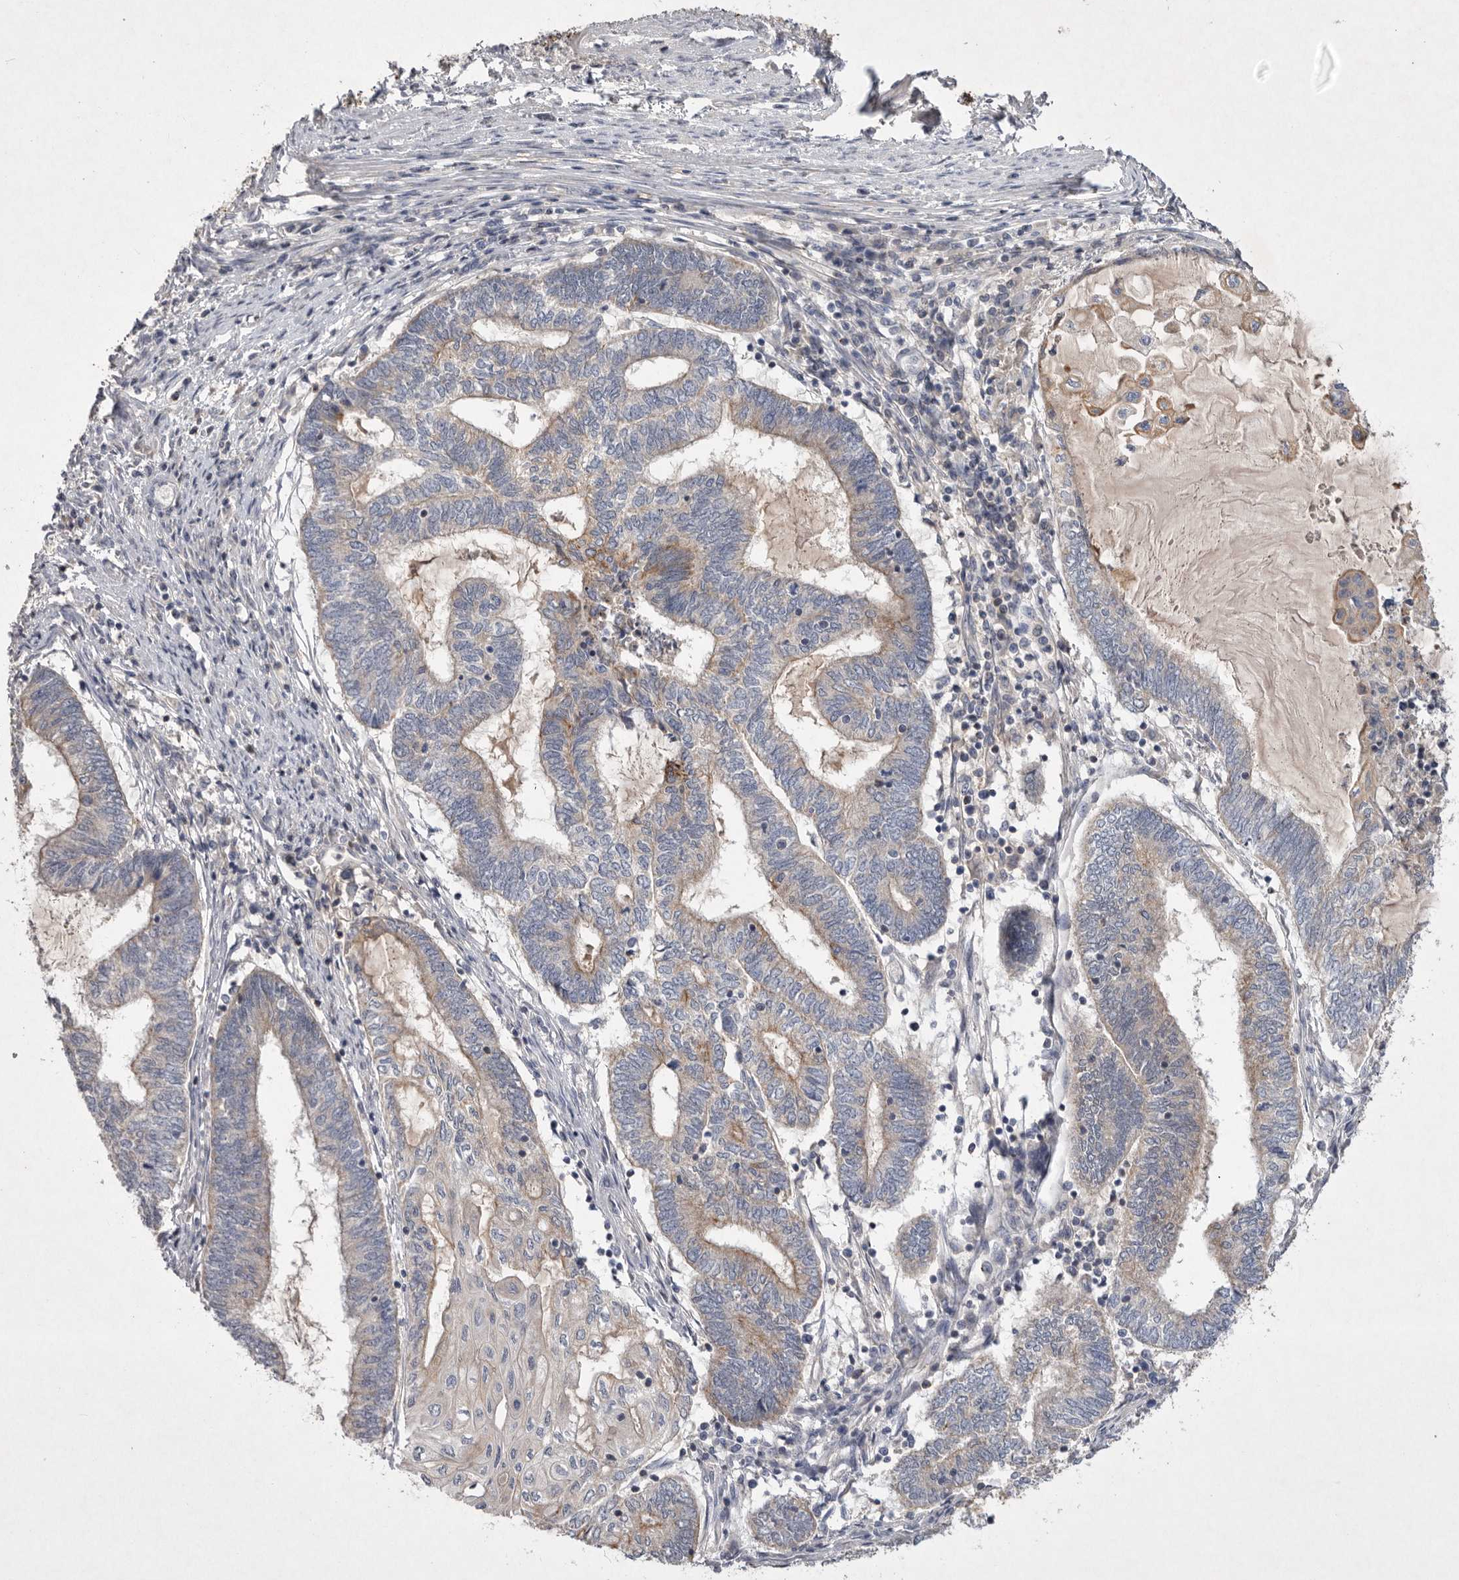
{"staining": {"intensity": "weak", "quantity": "<25%", "location": "cytoplasmic/membranous"}, "tissue": "endometrial cancer", "cell_type": "Tumor cells", "image_type": "cancer", "snomed": [{"axis": "morphology", "description": "Adenocarcinoma, NOS"}, {"axis": "topography", "description": "Uterus"}, {"axis": "topography", "description": "Endometrium"}], "caption": "An image of endometrial cancer (adenocarcinoma) stained for a protein displays no brown staining in tumor cells.", "gene": "TNFSF14", "patient": {"sex": "female", "age": 70}}